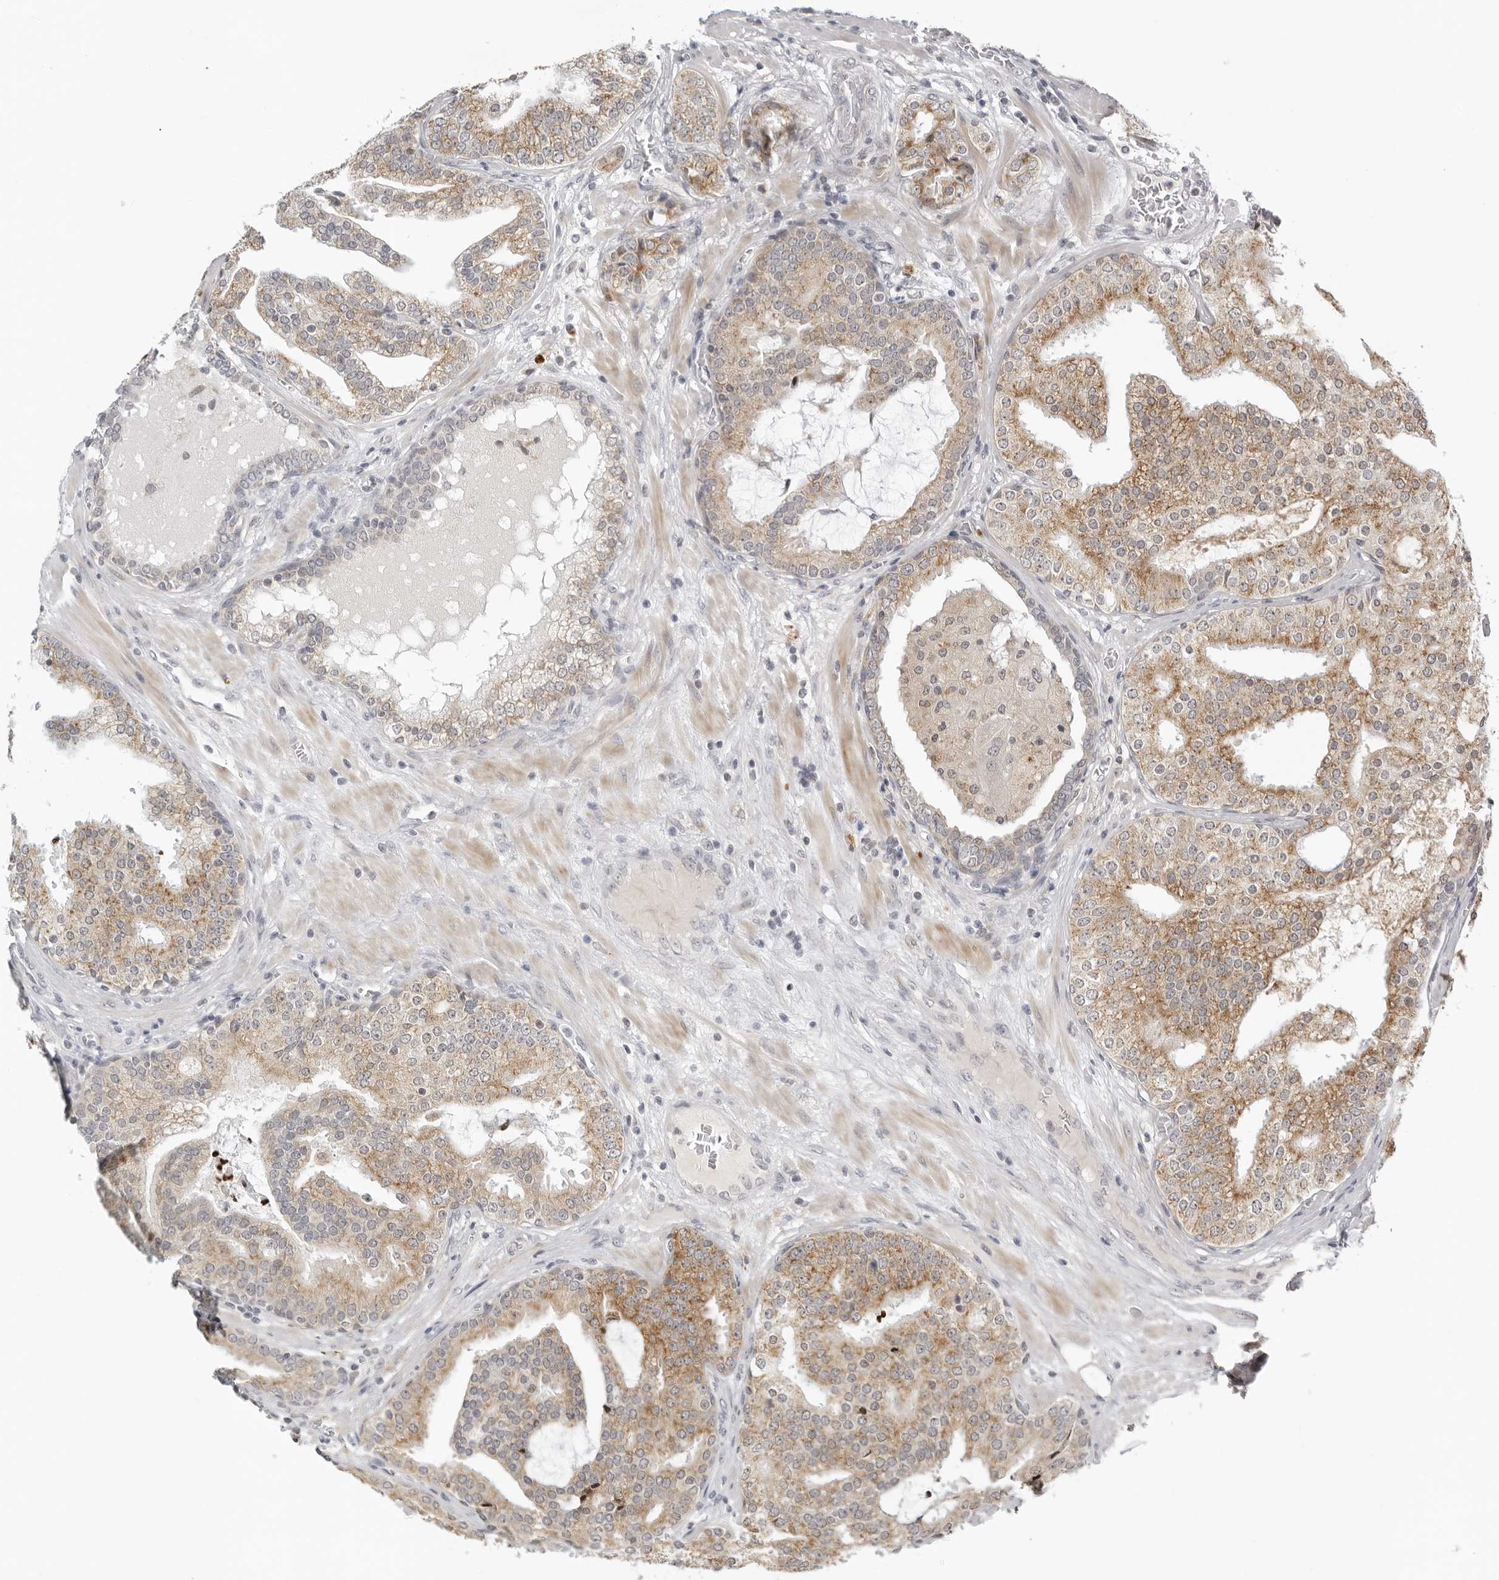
{"staining": {"intensity": "moderate", "quantity": ">75%", "location": "cytoplasmic/membranous"}, "tissue": "prostate cancer", "cell_type": "Tumor cells", "image_type": "cancer", "snomed": [{"axis": "morphology", "description": "Adenocarcinoma, Low grade"}, {"axis": "topography", "description": "Prostate"}], "caption": "Immunohistochemistry (IHC) (DAB) staining of prostate cancer exhibits moderate cytoplasmic/membranous protein positivity in about >75% of tumor cells.", "gene": "ACP6", "patient": {"sex": "male", "age": 67}}